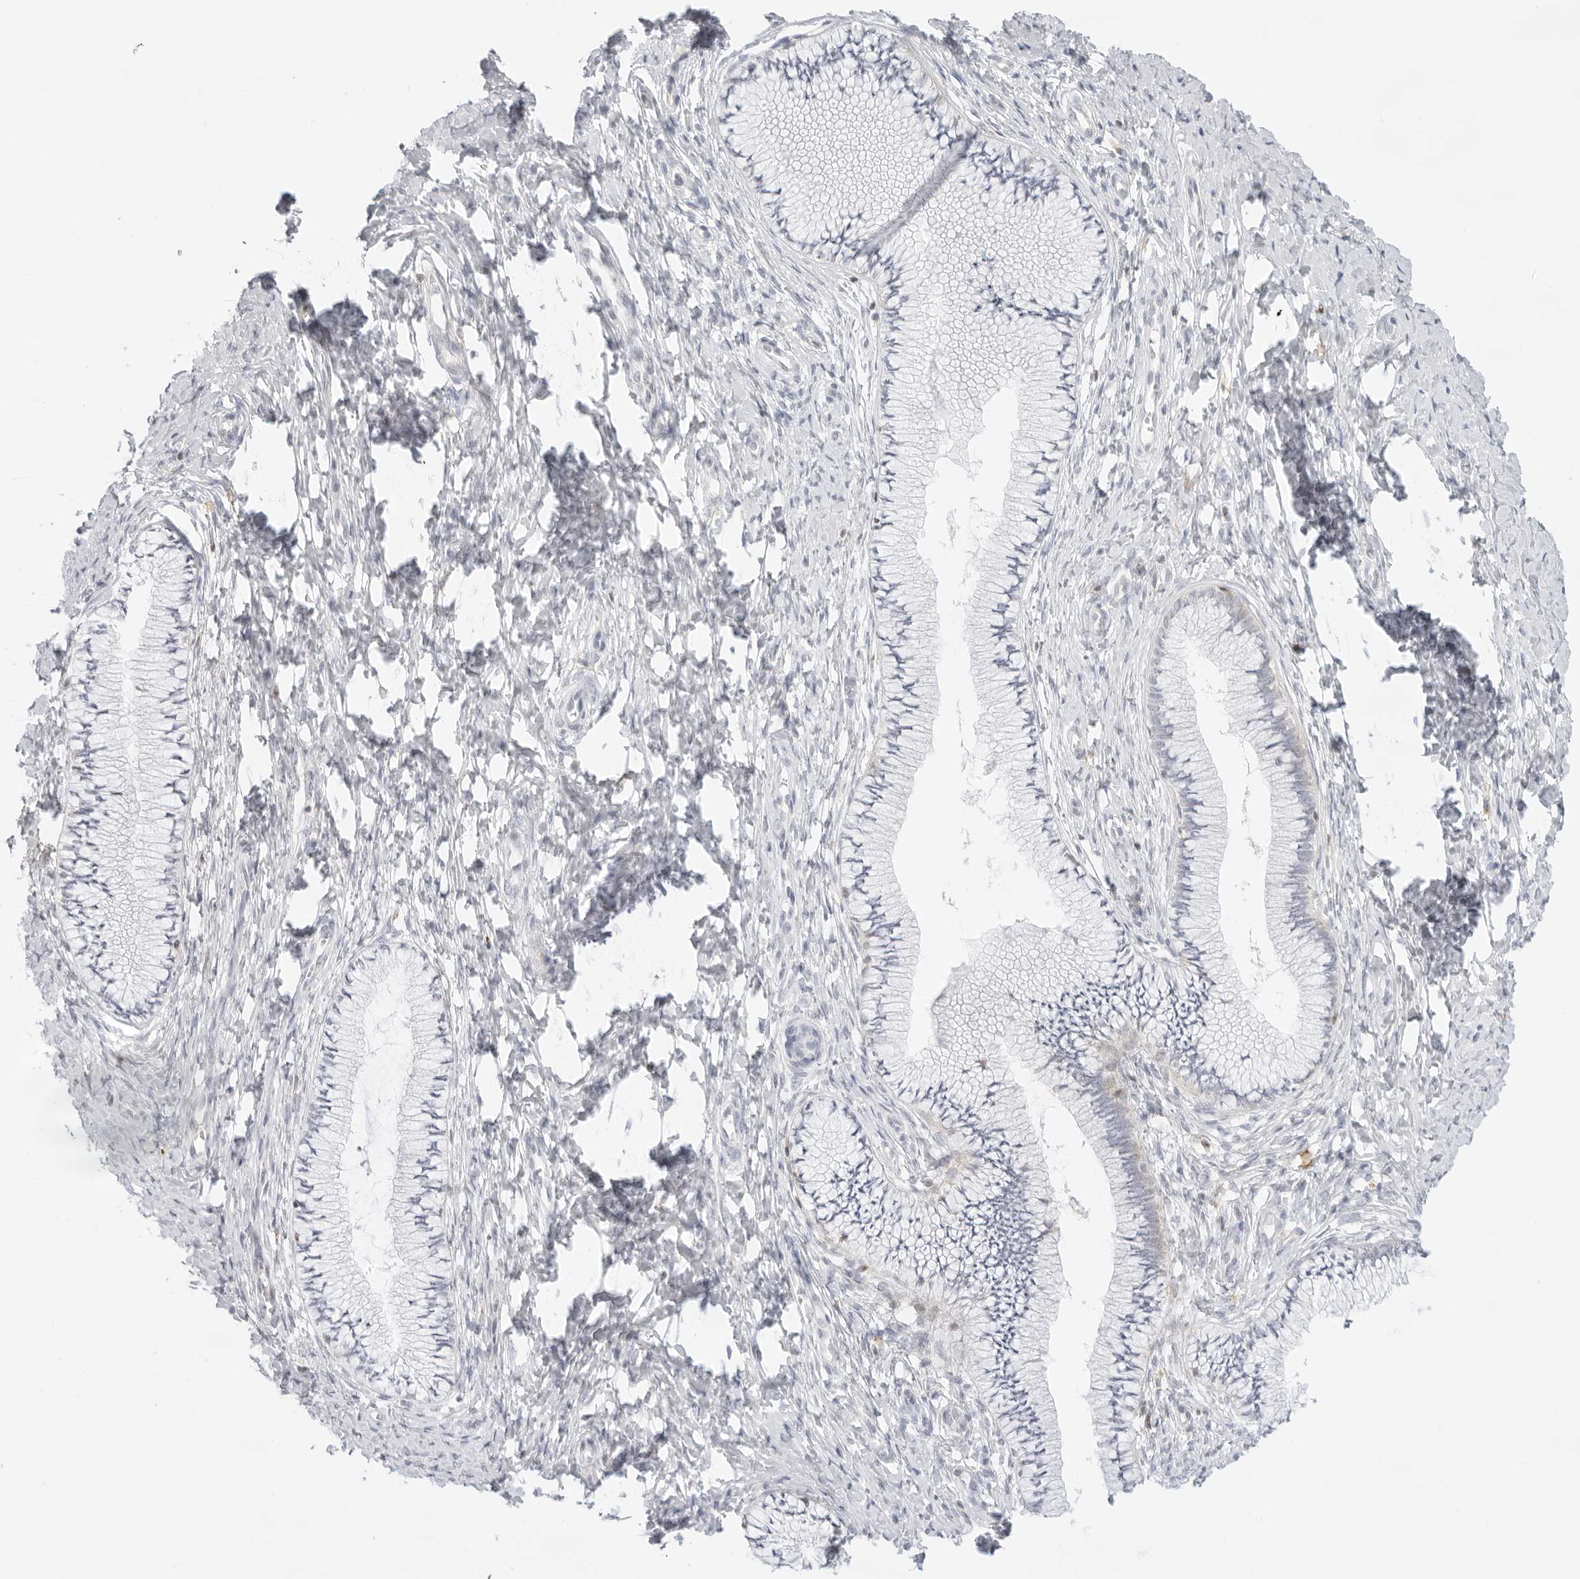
{"staining": {"intensity": "negative", "quantity": "none", "location": "none"}, "tissue": "cervix", "cell_type": "Glandular cells", "image_type": "normal", "snomed": [{"axis": "morphology", "description": "Normal tissue, NOS"}, {"axis": "topography", "description": "Cervix"}], "caption": "This is a micrograph of immunohistochemistry (IHC) staining of benign cervix, which shows no staining in glandular cells. The staining is performed using DAB (3,3'-diaminobenzidine) brown chromogen with nuclei counter-stained in using hematoxylin.", "gene": "TNFRSF14", "patient": {"sex": "female", "age": 36}}